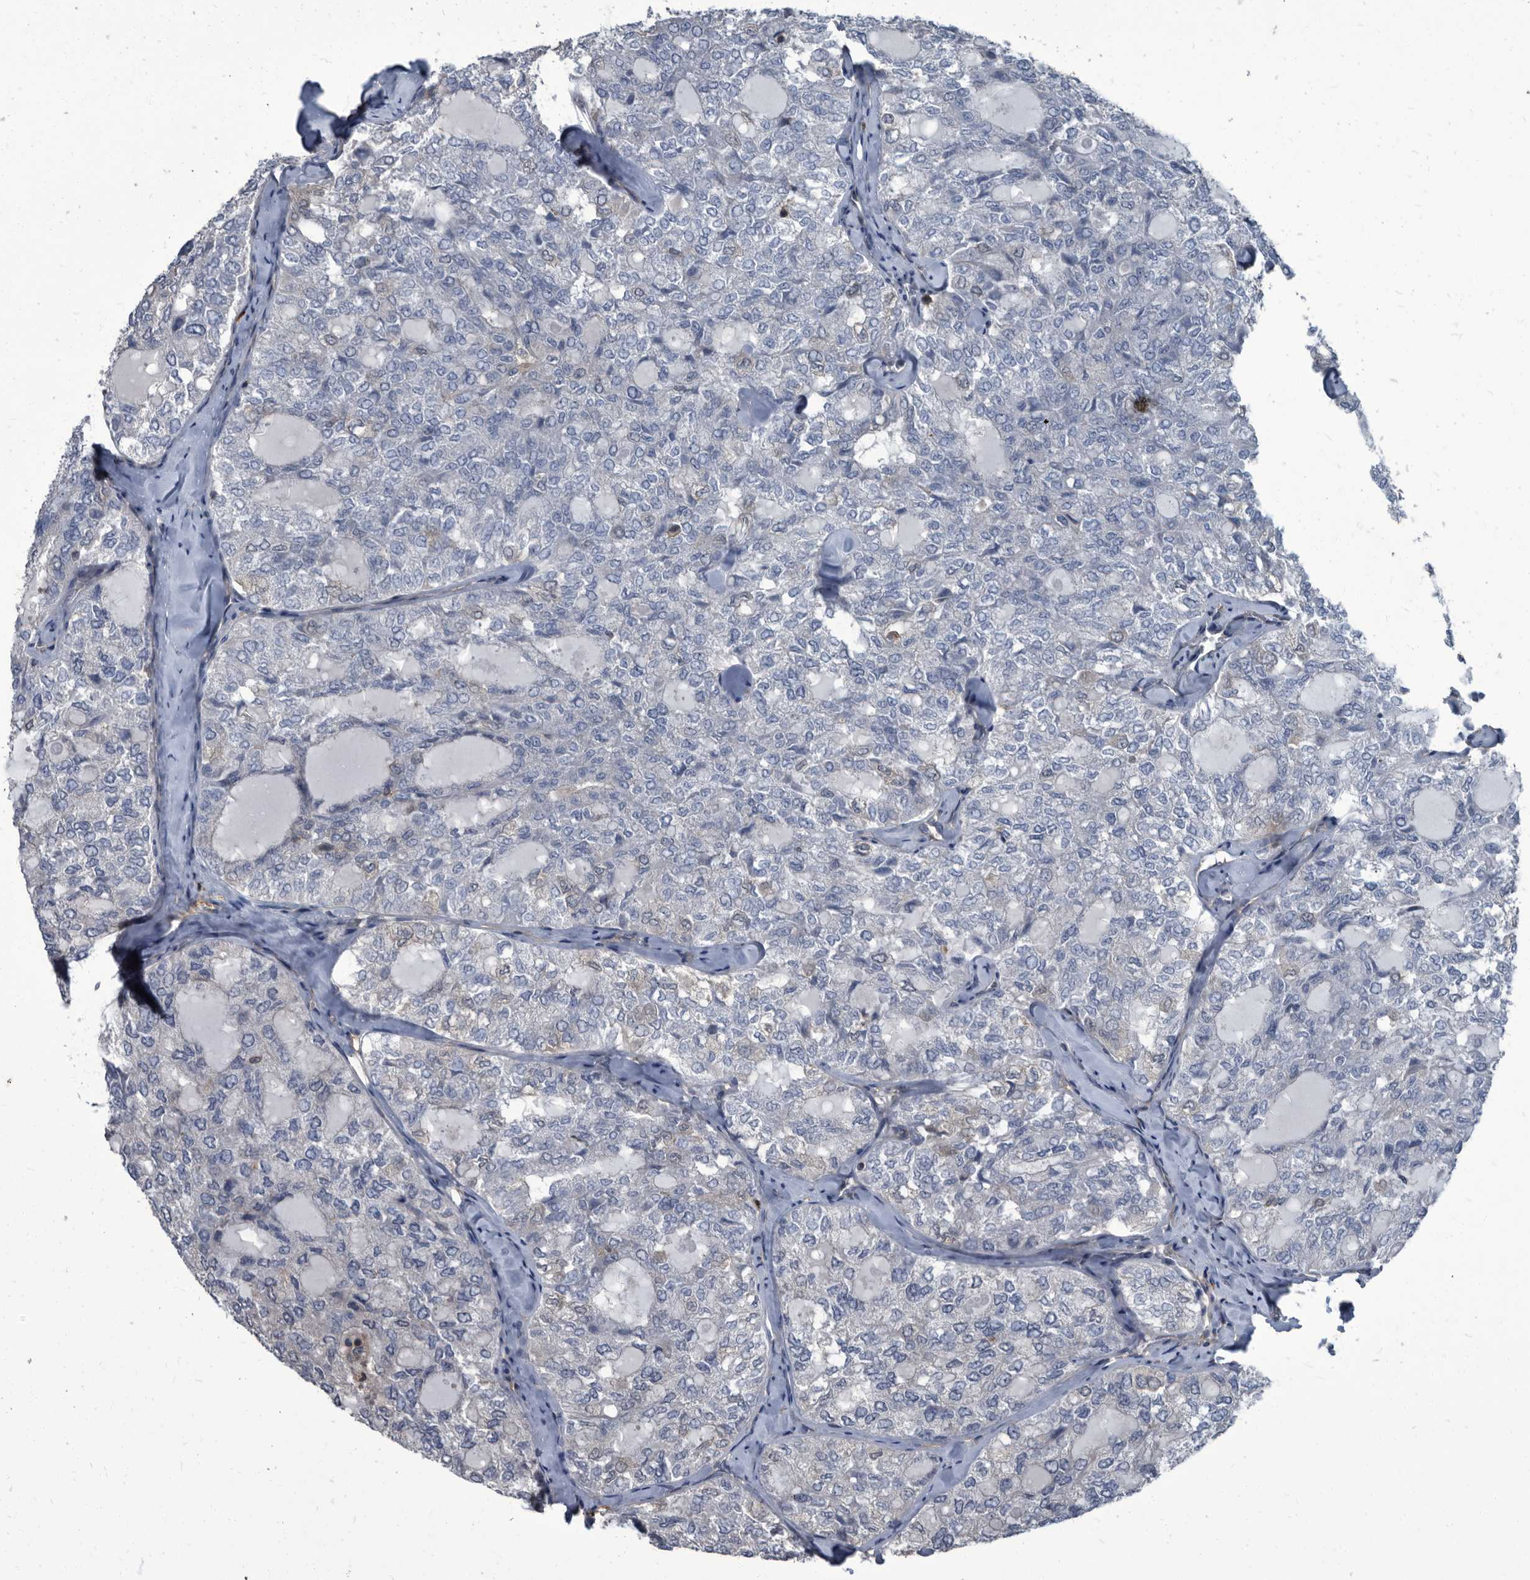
{"staining": {"intensity": "negative", "quantity": "none", "location": "none"}, "tissue": "thyroid cancer", "cell_type": "Tumor cells", "image_type": "cancer", "snomed": [{"axis": "morphology", "description": "Follicular adenoma carcinoma, NOS"}, {"axis": "topography", "description": "Thyroid gland"}], "caption": "Tumor cells show no significant protein staining in thyroid cancer (follicular adenoma carcinoma).", "gene": "CDV3", "patient": {"sex": "male", "age": 75}}